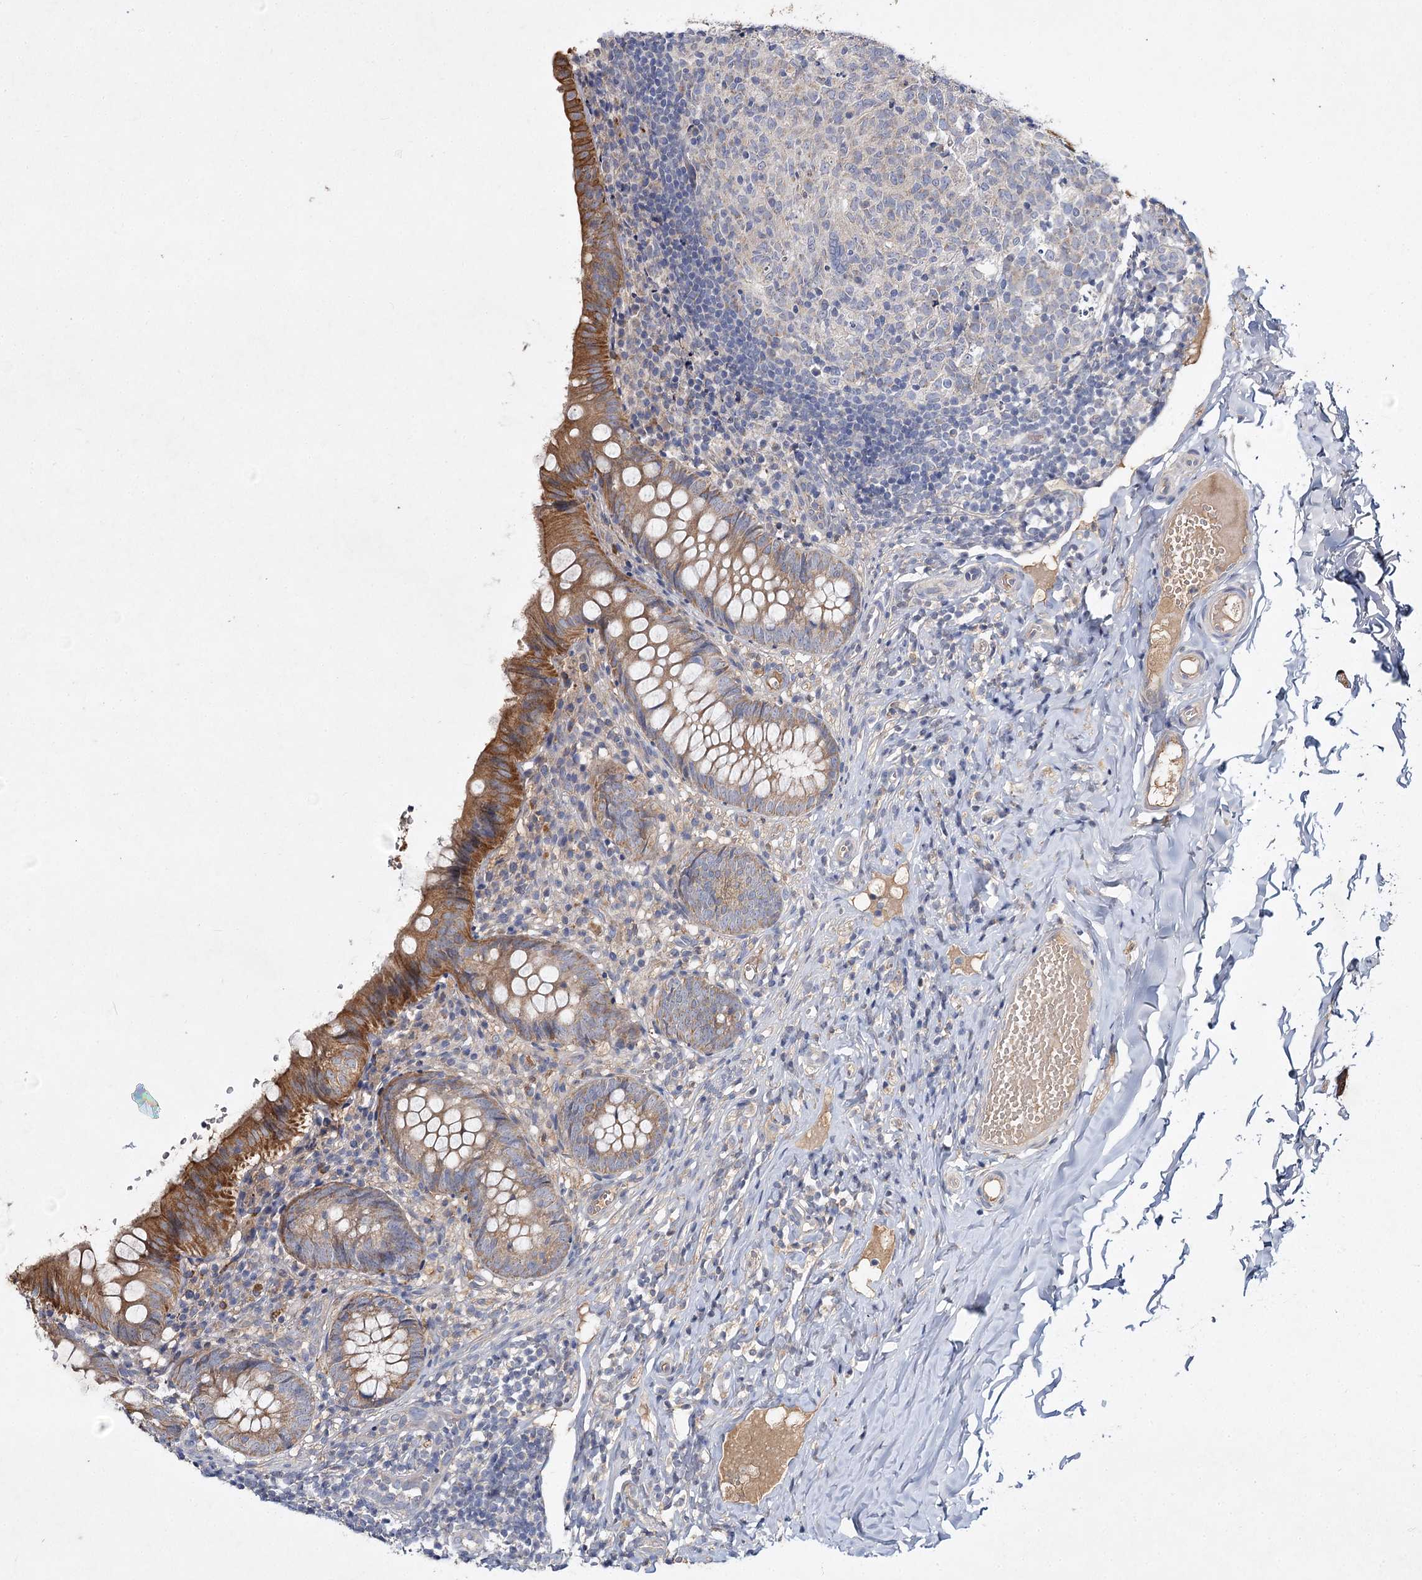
{"staining": {"intensity": "moderate", "quantity": ">75%", "location": "cytoplasmic/membranous"}, "tissue": "appendix", "cell_type": "Glandular cells", "image_type": "normal", "snomed": [{"axis": "morphology", "description": "Normal tissue, NOS"}, {"axis": "topography", "description": "Appendix"}], "caption": "A high-resolution micrograph shows IHC staining of normal appendix, which shows moderate cytoplasmic/membranous positivity in about >75% of glandular cells.", "gene": "MFN1", "patient": {"sex": "male", "age": 8}}